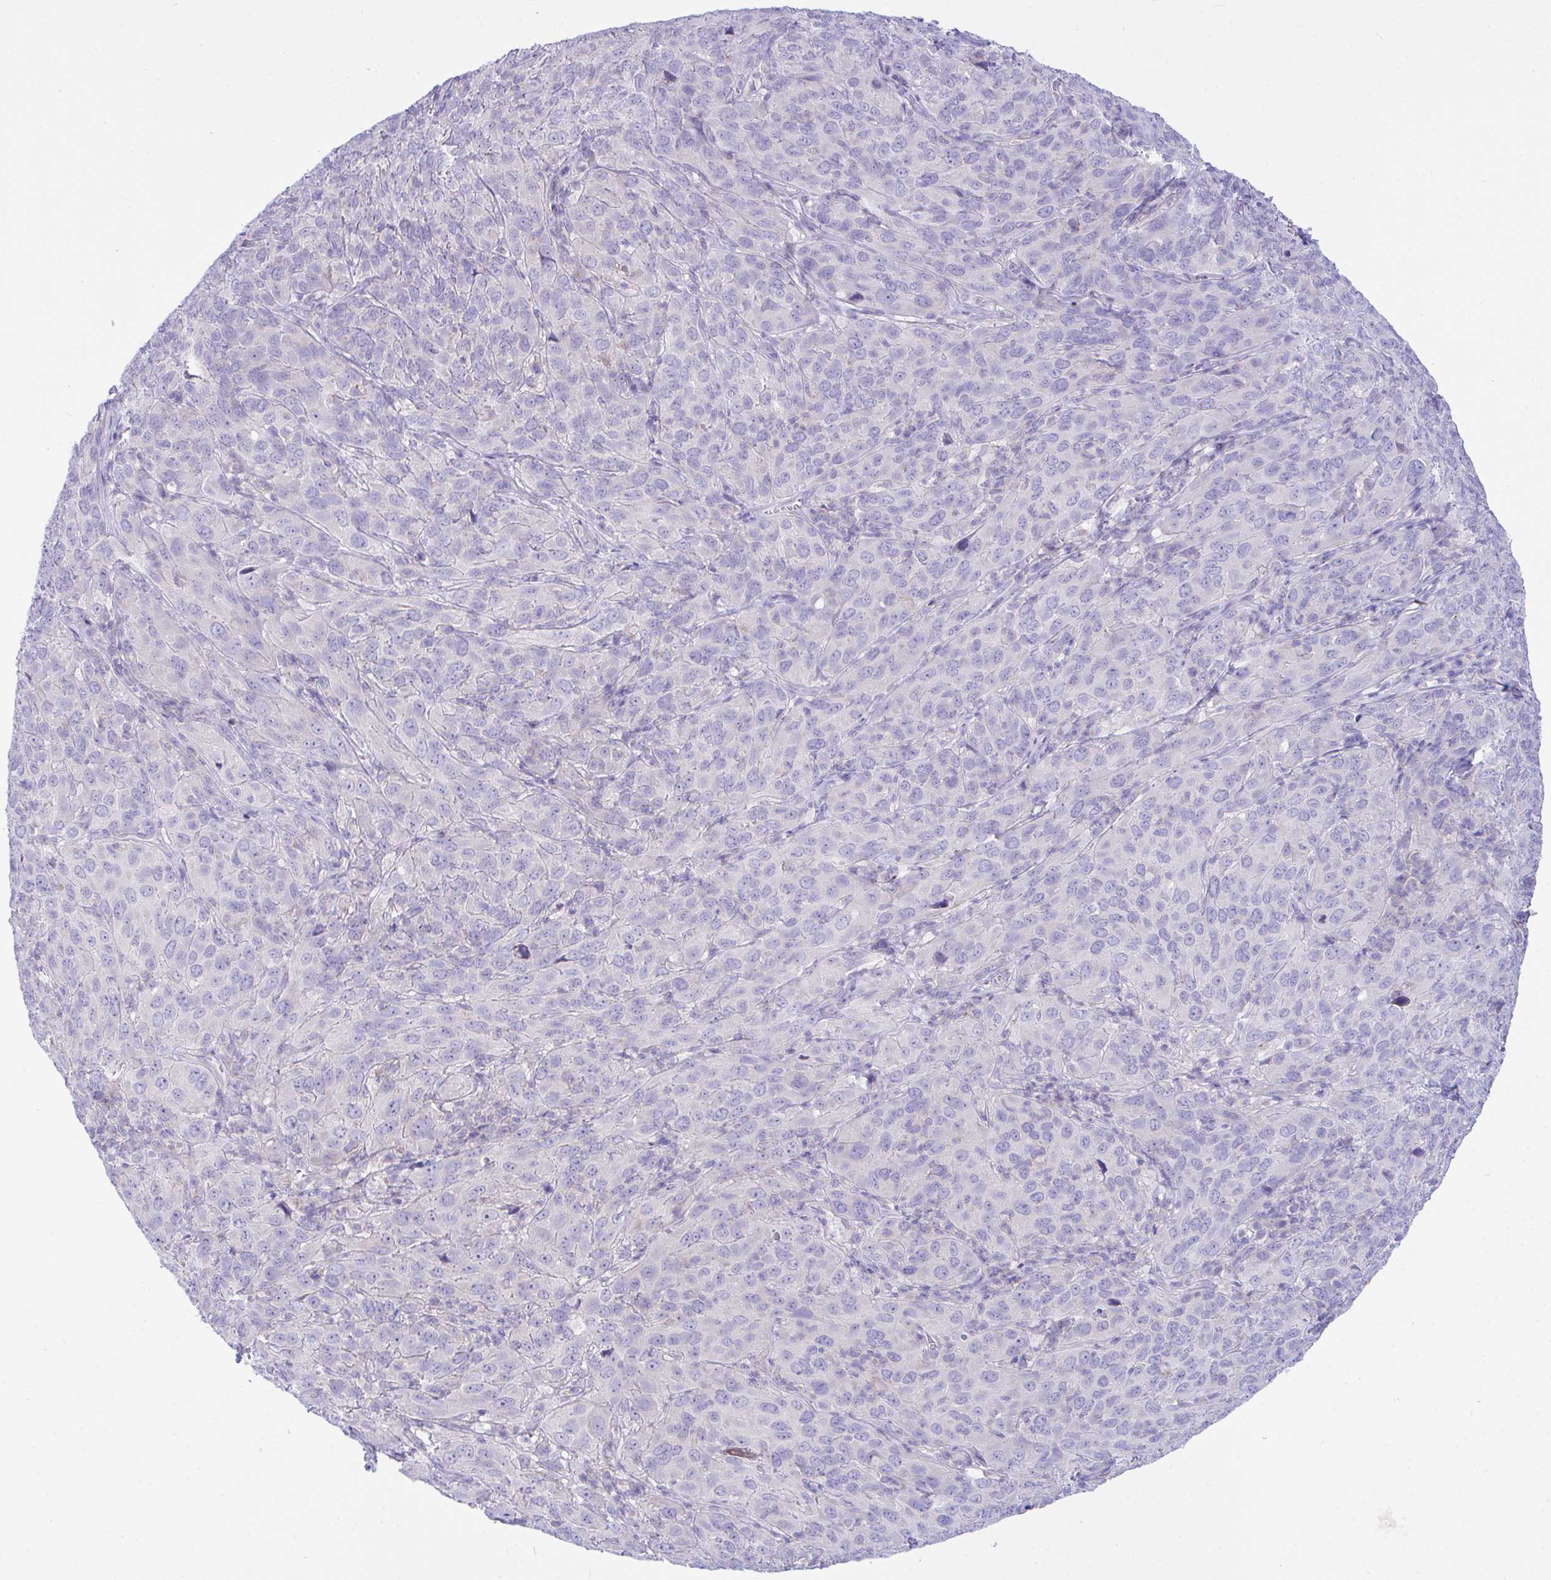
{"staining": {"intensity": "negative", "quantity": "none", "location": "none"}, "tissue": "cervical cancer", "cell_type": "Tumor cells", "image_type": "cancer", "snomed": [{"axis": "morphology", "description": "Normal tissue, NOS"}, {"axis": "morphology", "description": "Squamous cell carcinoma, NOS"}, {"axis": "topography", "description": "Cervix"}], "caption": "Human cervical cancer (squamous cell carcinoma) stained for a protein using immunohistochemistry shows no staining in tumor cells.", "gene": "NLRP8", "patient": {"sex": "female", "age": 51}}